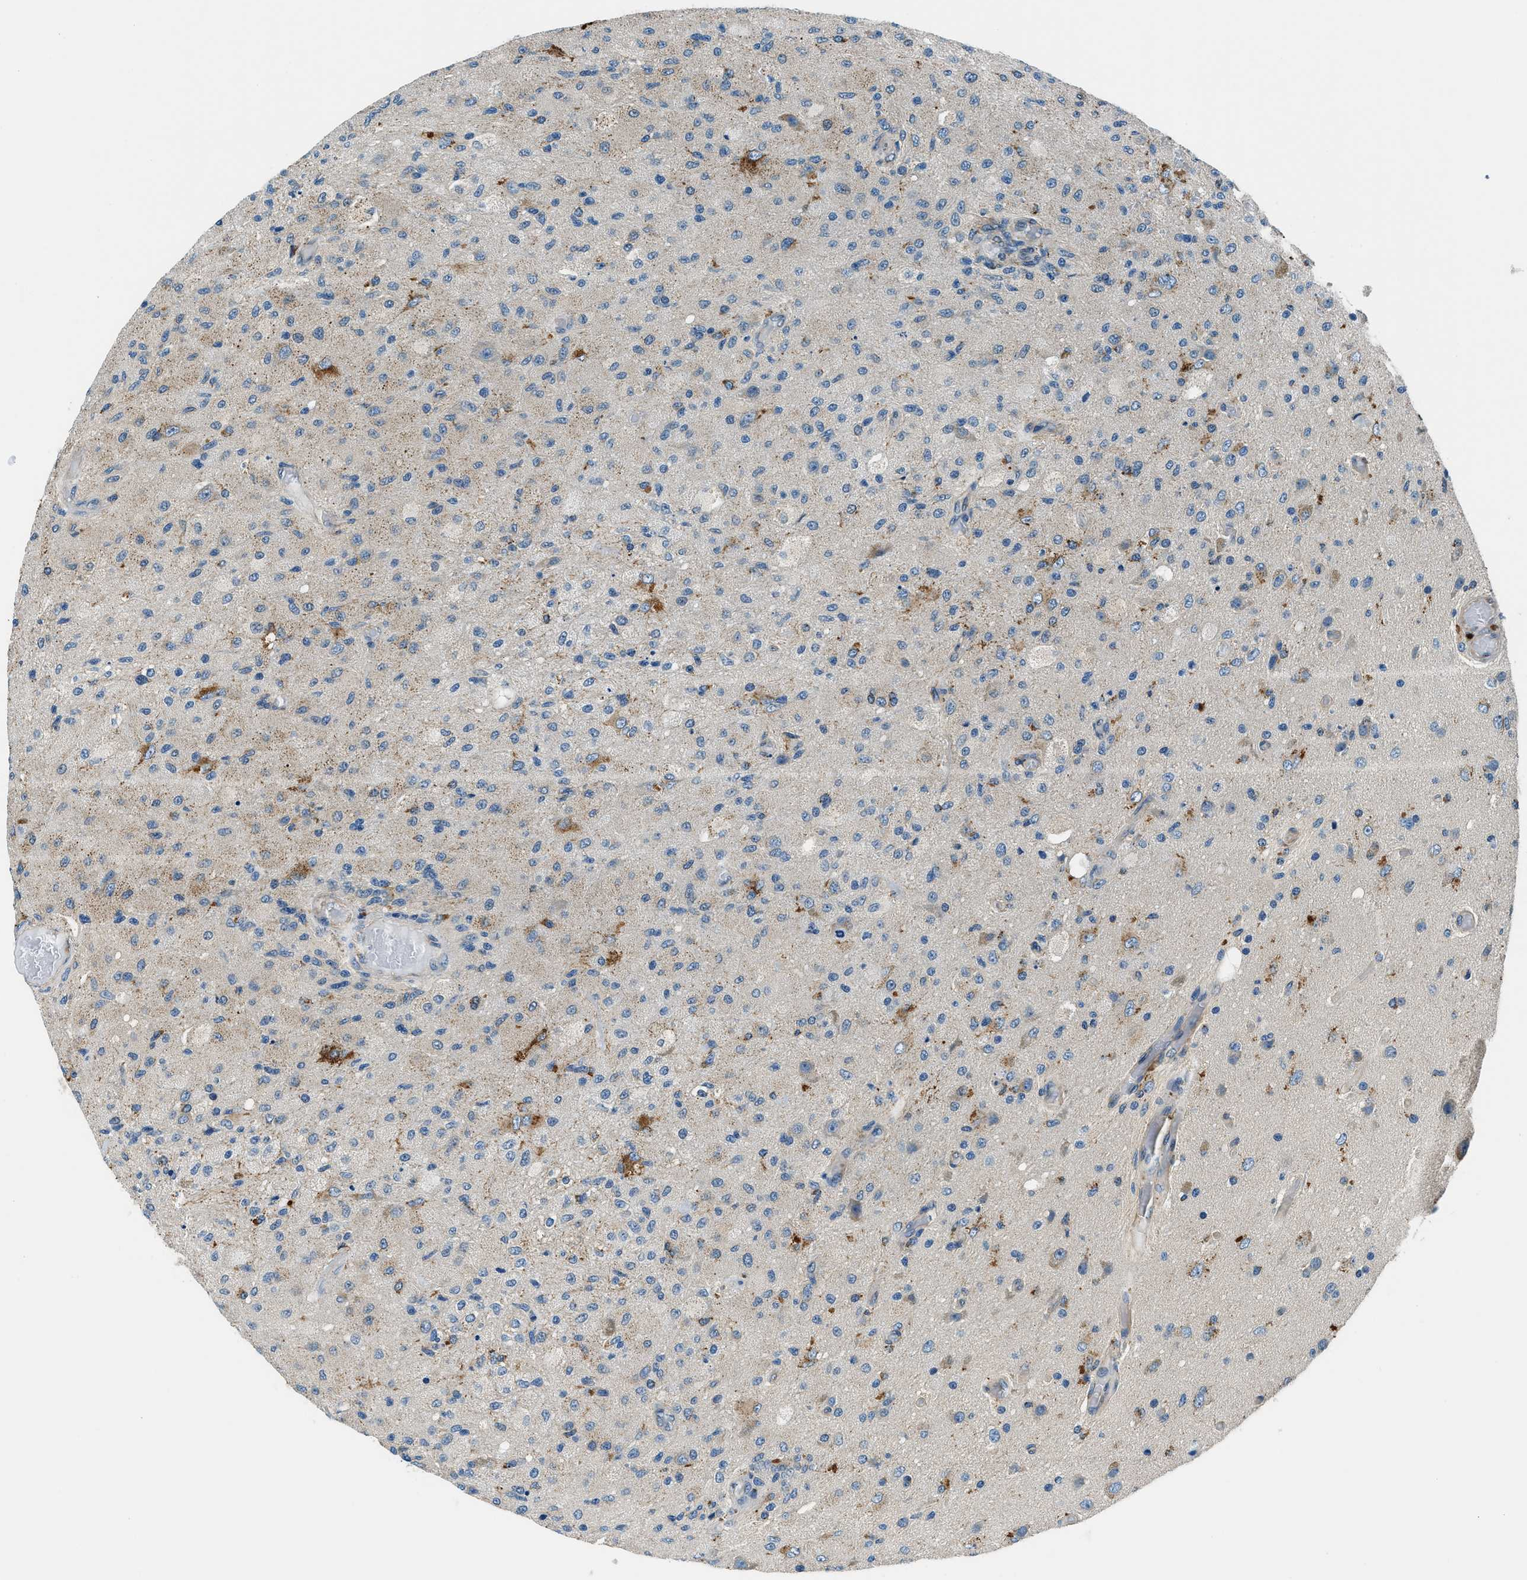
{"staining": {"intensity": "moderate", "quantity": "<25%", "location": "cytoplasmic/membranous"}, "tissue": "glioma", "cell_type": "Tumor cells", "image_type": "cancer", "snomed": [{"axis": "morphology", "description": "Normal tissue, NOS"}, {"axis": "morphology", "description": "Glioma, malignant, High grade"}, {"axis": "topography", "description": "Cerebral cortex"}], "caption": "Human high-grade glioma (malignant) stained with a brown dye demonstrates moderate cytoplasmic/membranous positive staining in about <25% of tumor cells.", "gene": "SLC19A2", "patient": {"sex": "male", "age": 77}}